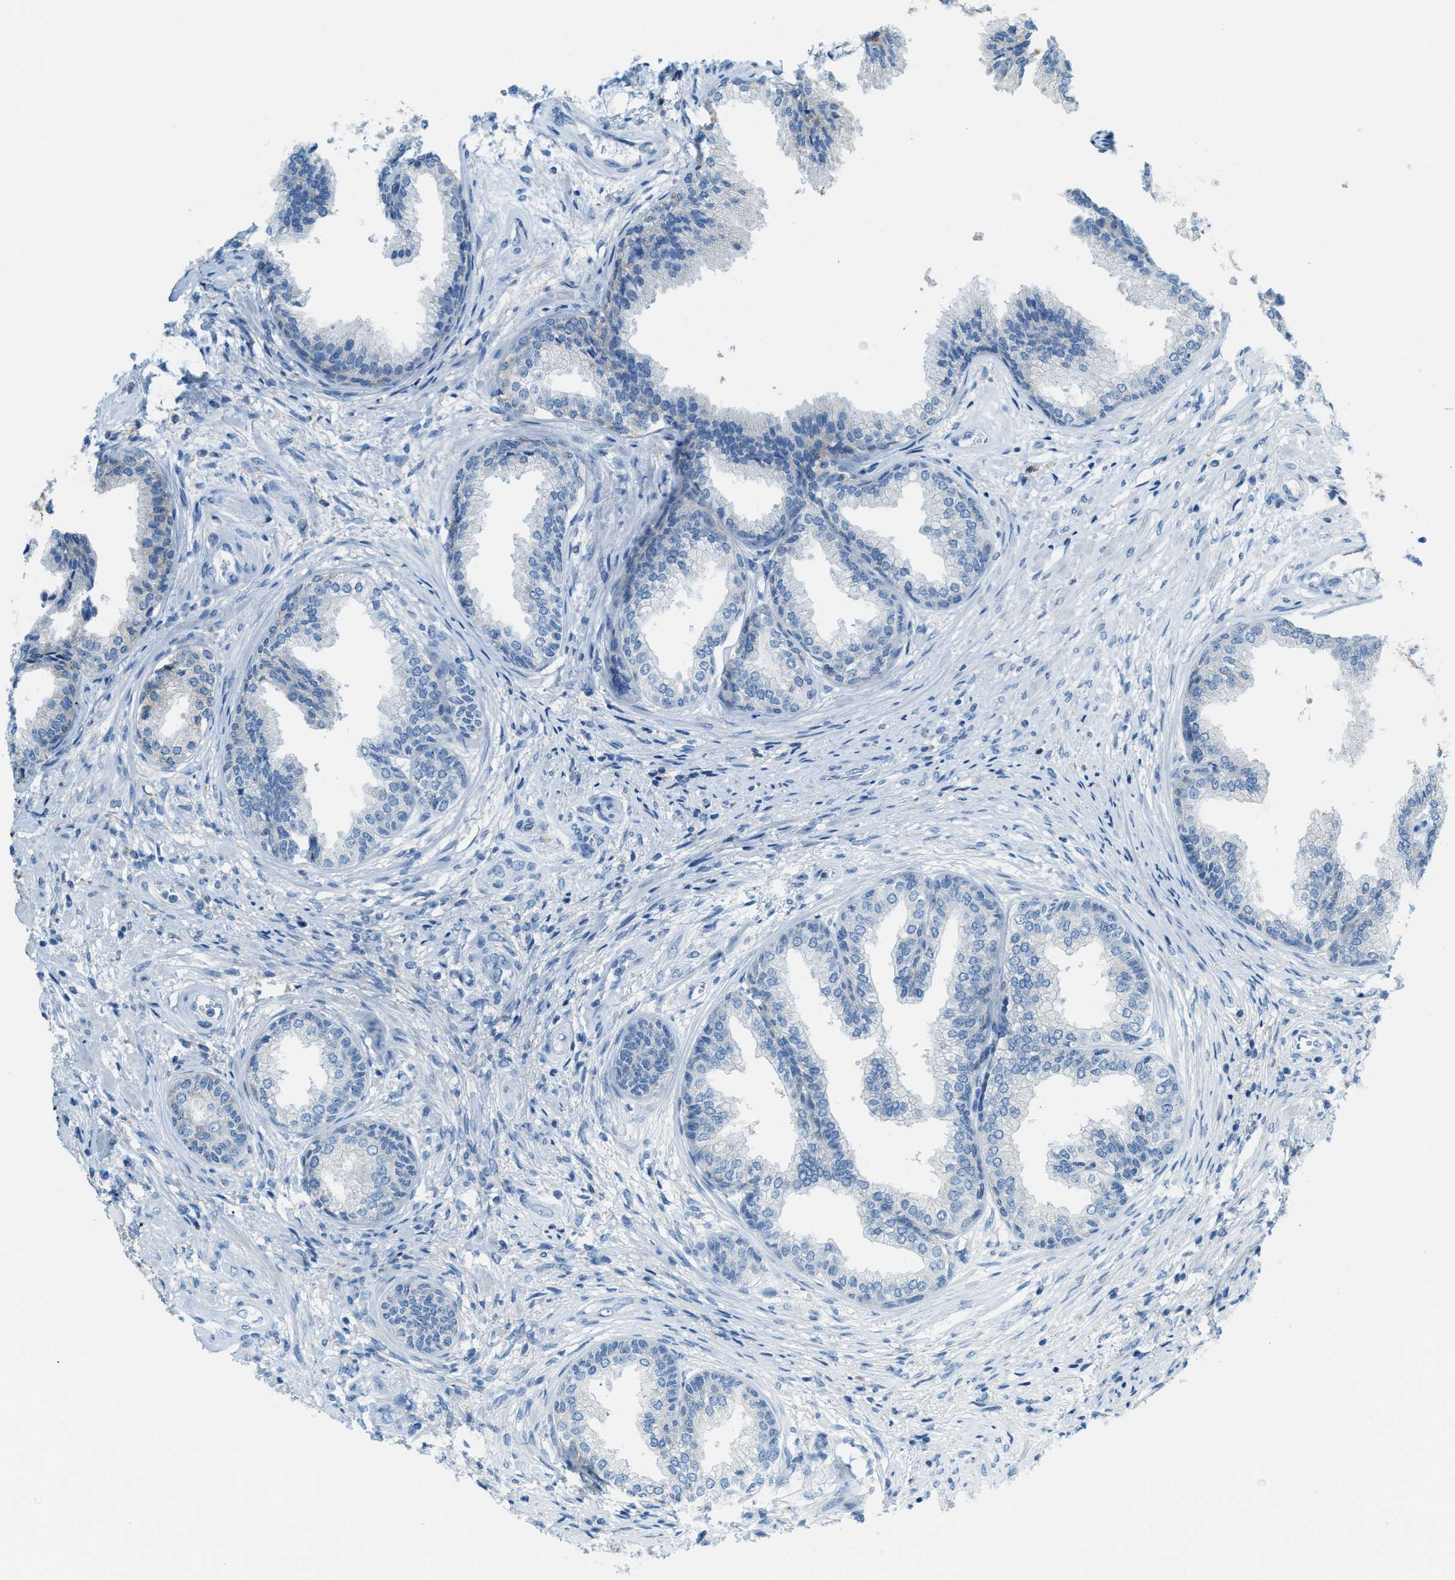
{"staining": {"intensity": "negative", "quantity": "none", "location": "none"}, "tissue": "prostate", "cell_type": "Glandular cells", "image_type": "normal", "snomed": [{"axis": "morphology", "description": "Normal tissue, NOS"}, {"axis": "topography", "description": "Prostate"}], "caption": "IHC micrograph of unremarkable prostate stained for a protein (brown), which exhibits no staining in glandular cells. The staining was performed using DAB (3,3'-diaminobenzidine) to visualize the protein expression in brown, while the nuclei were stained in blue with hematoxylin (Magnification: 20x).", "gene": "MATCAP2", "patient": {"sex": "male", "age": 76}}